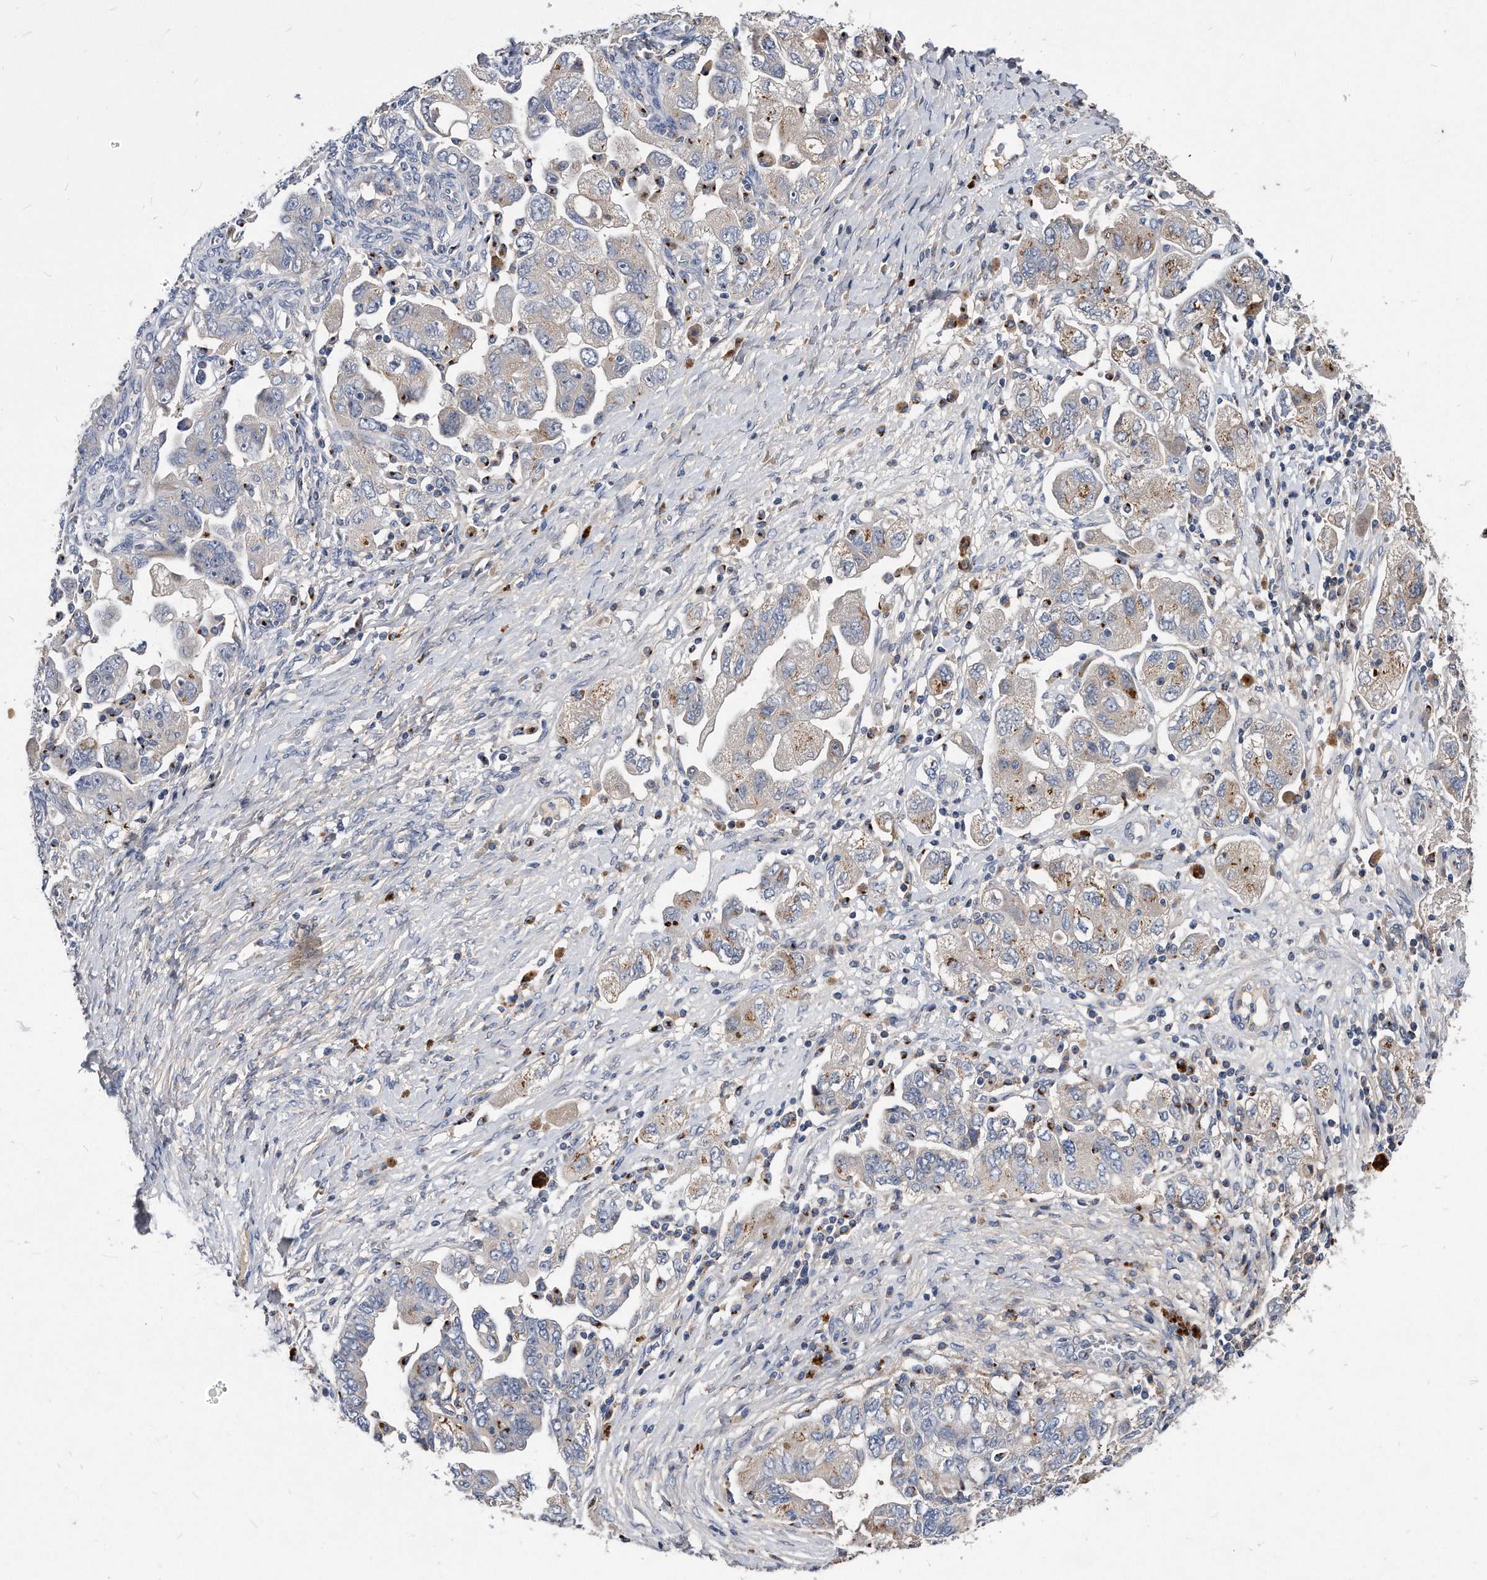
{"staining": {"intensity": "moderate", "quantity": "<25%", "location": "cytoplasmic/membranous"}, "tissue": "ovarian cancer", "cell_type": "Tumor cells", "image_type": "cancer", "snomed": [{"axis": "morphology", "description": "Carcinoma, NOS"}, {"axis": "morphology", "description": "Cystadenocarcinoma, serous, NOS"}, {"axis": "topography", "description": "Ovary"}], "caption": "Immunohistochemical staining of human ovarian cancer (serous cystadenocarcinoma) reveals low levels of moderate cytoplasmic/membranous protein staining in approximately <25% of tumor cells. Nuclei are stained in blue.", "gene": "MGAT4A", "patient": {"sex": "female", "age": 69}}